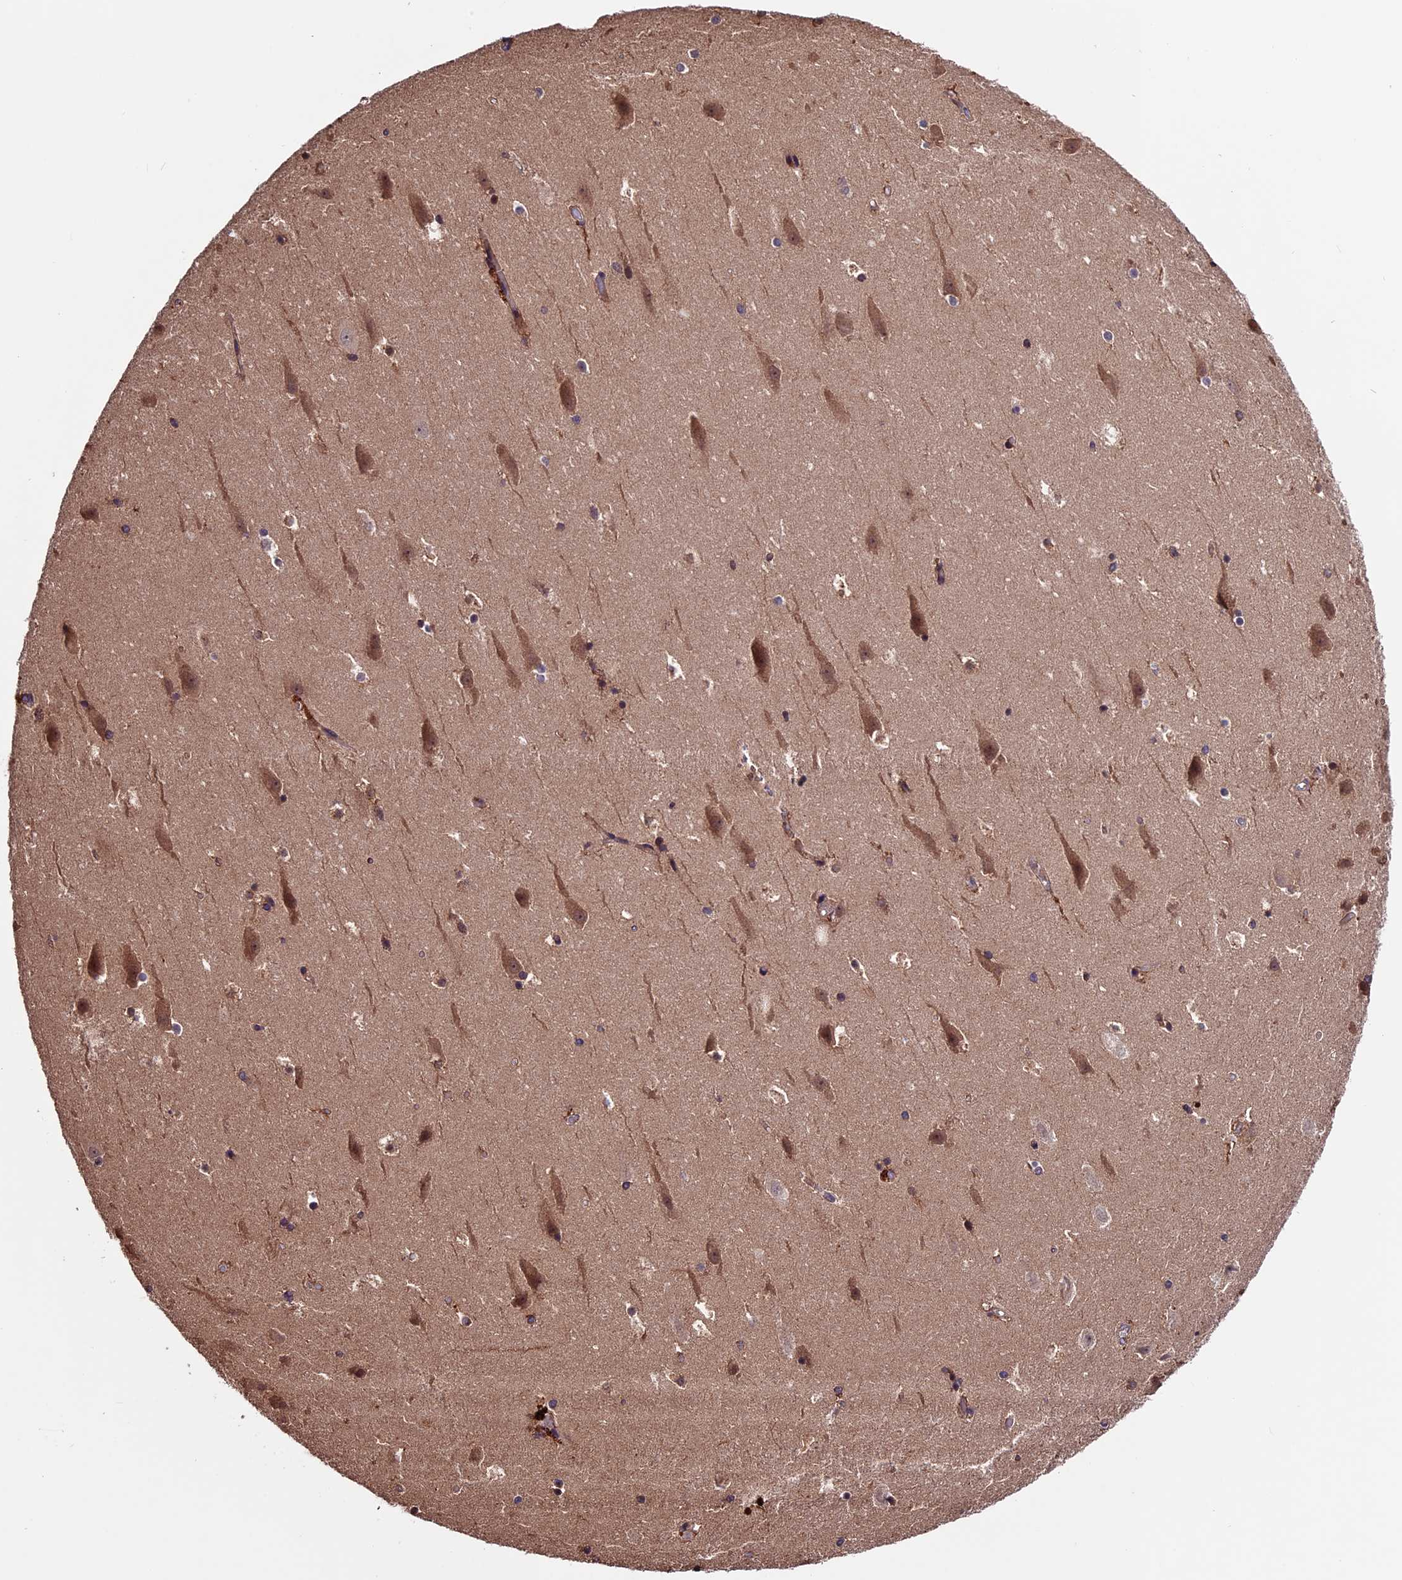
{"staining": {"intensity": "moderate", "quantity": "<25%", "location": "cytoplasmic/membranous,nuclear"}, "tissue": "hippocampus", "cell_type": "Glial cells", "image_type": "normal", "snomed": [{"axis": "morphology", "description": "Normal tissue, NOS"}, {"axis": "topography", "description": "Hippocampus"}], "caption": "Protein staining by immunohistochemistry demonstrates moderate cytoplasmic/membranous,nuclear positivity in approximately <25% of glial cells in benign hippocampus. (DAB IHC, brown staining for protein, blue staining for nuclei).", "gene": "ZNF598", "patient": {"sex": "female", "age": 52}}